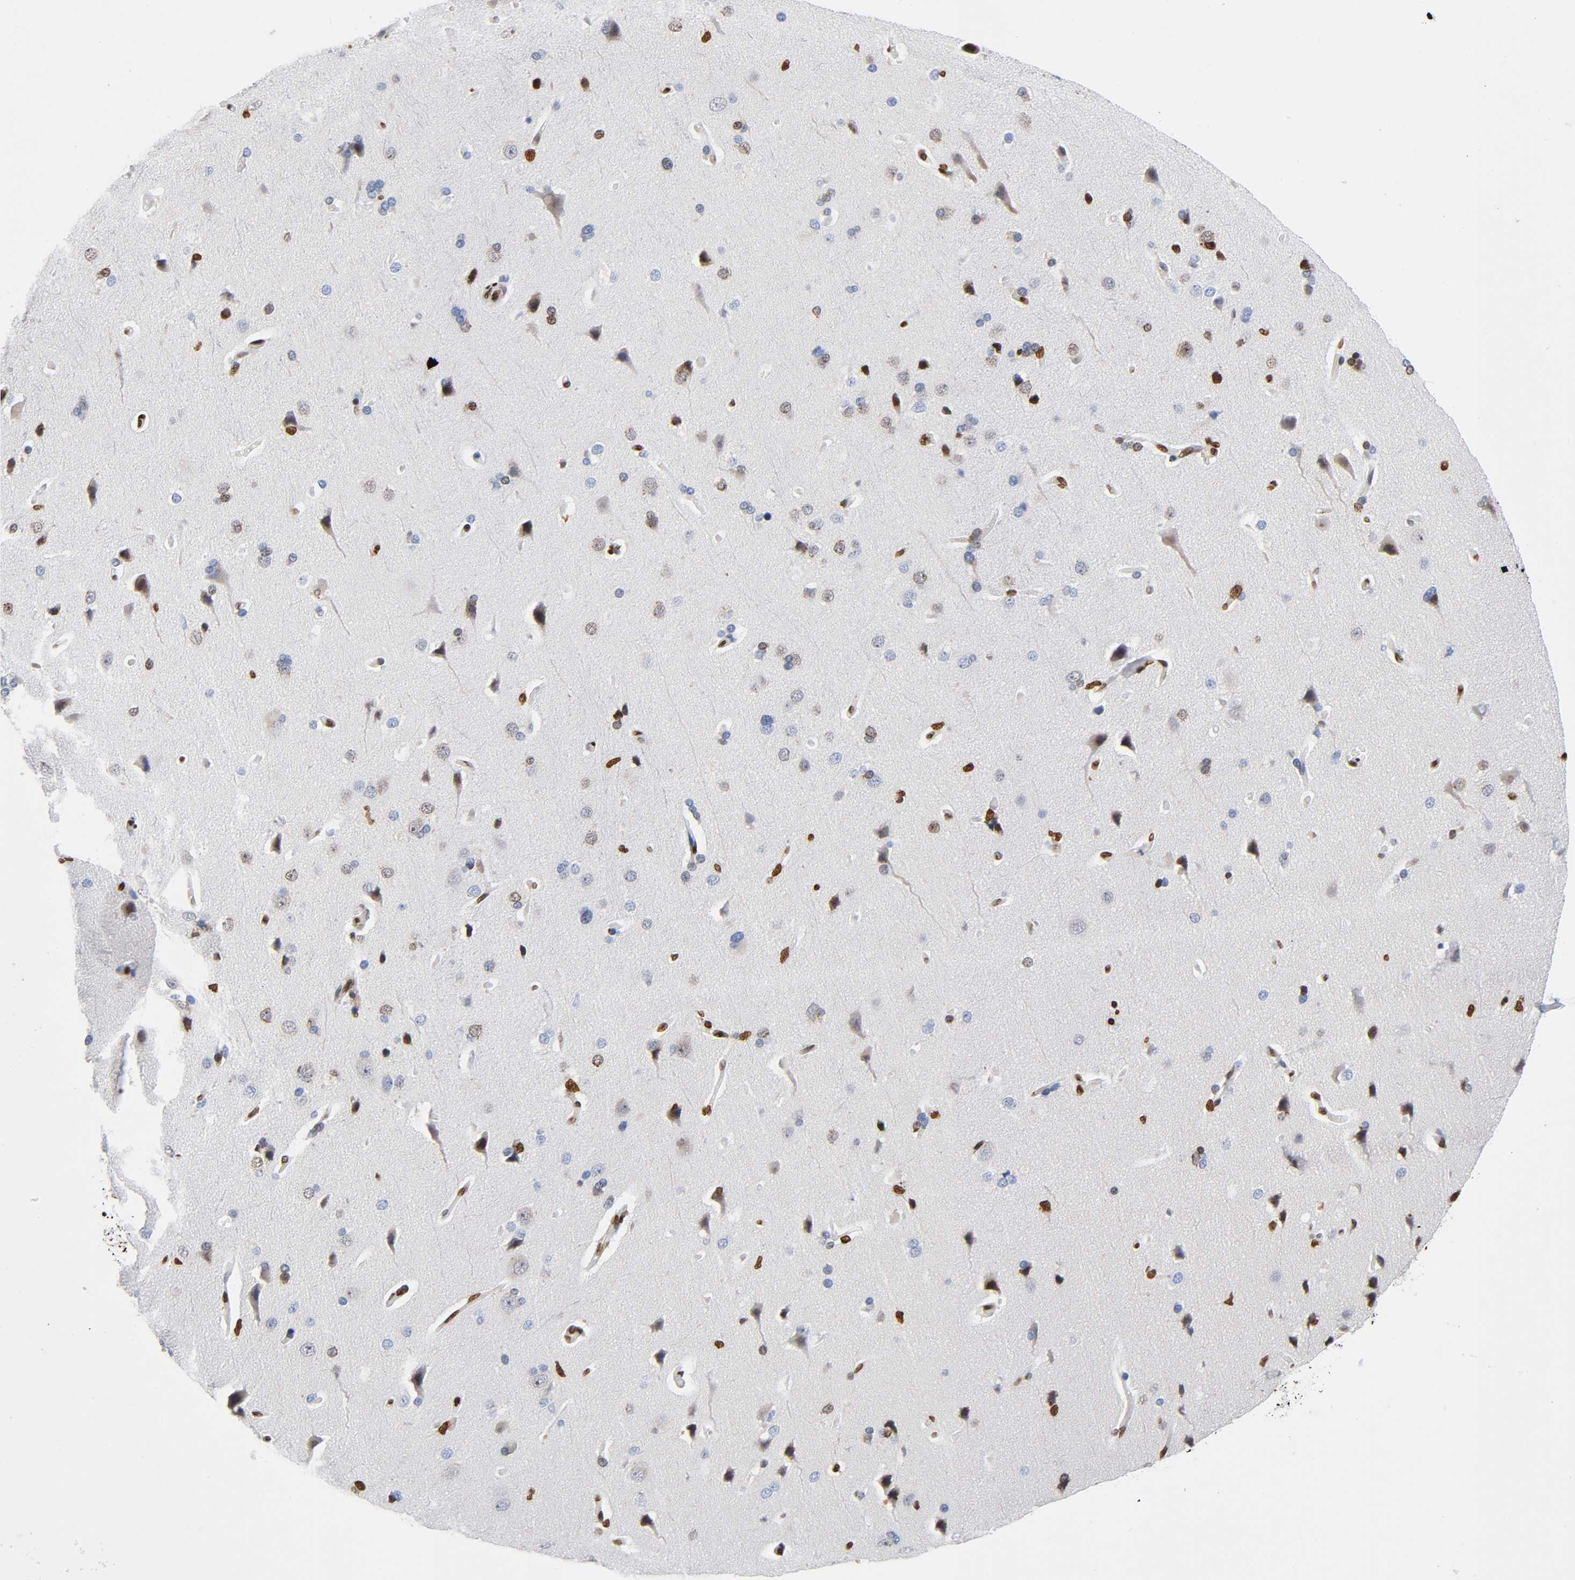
{"staining": {"intensity": "moderate", "quantity": ">75%", "location": "nuclear"}, "tissue": "cerebral cortex", "cell_type": "Endothelial cells", "image_type": "normal", "snomed": [{"axis": "morphology", "description": "Normal tissue, NOS"}, {"axis": "topography", "description": "Cerebral cortex"}], "caption": "Brown immunohistochemical staining in normal cerebral cortex demonstrates moderate nuclear staining in approximately >75% of endothelial cells.", "gene": "HOXA6", "patient": {"sex": "male", "age": 62}}